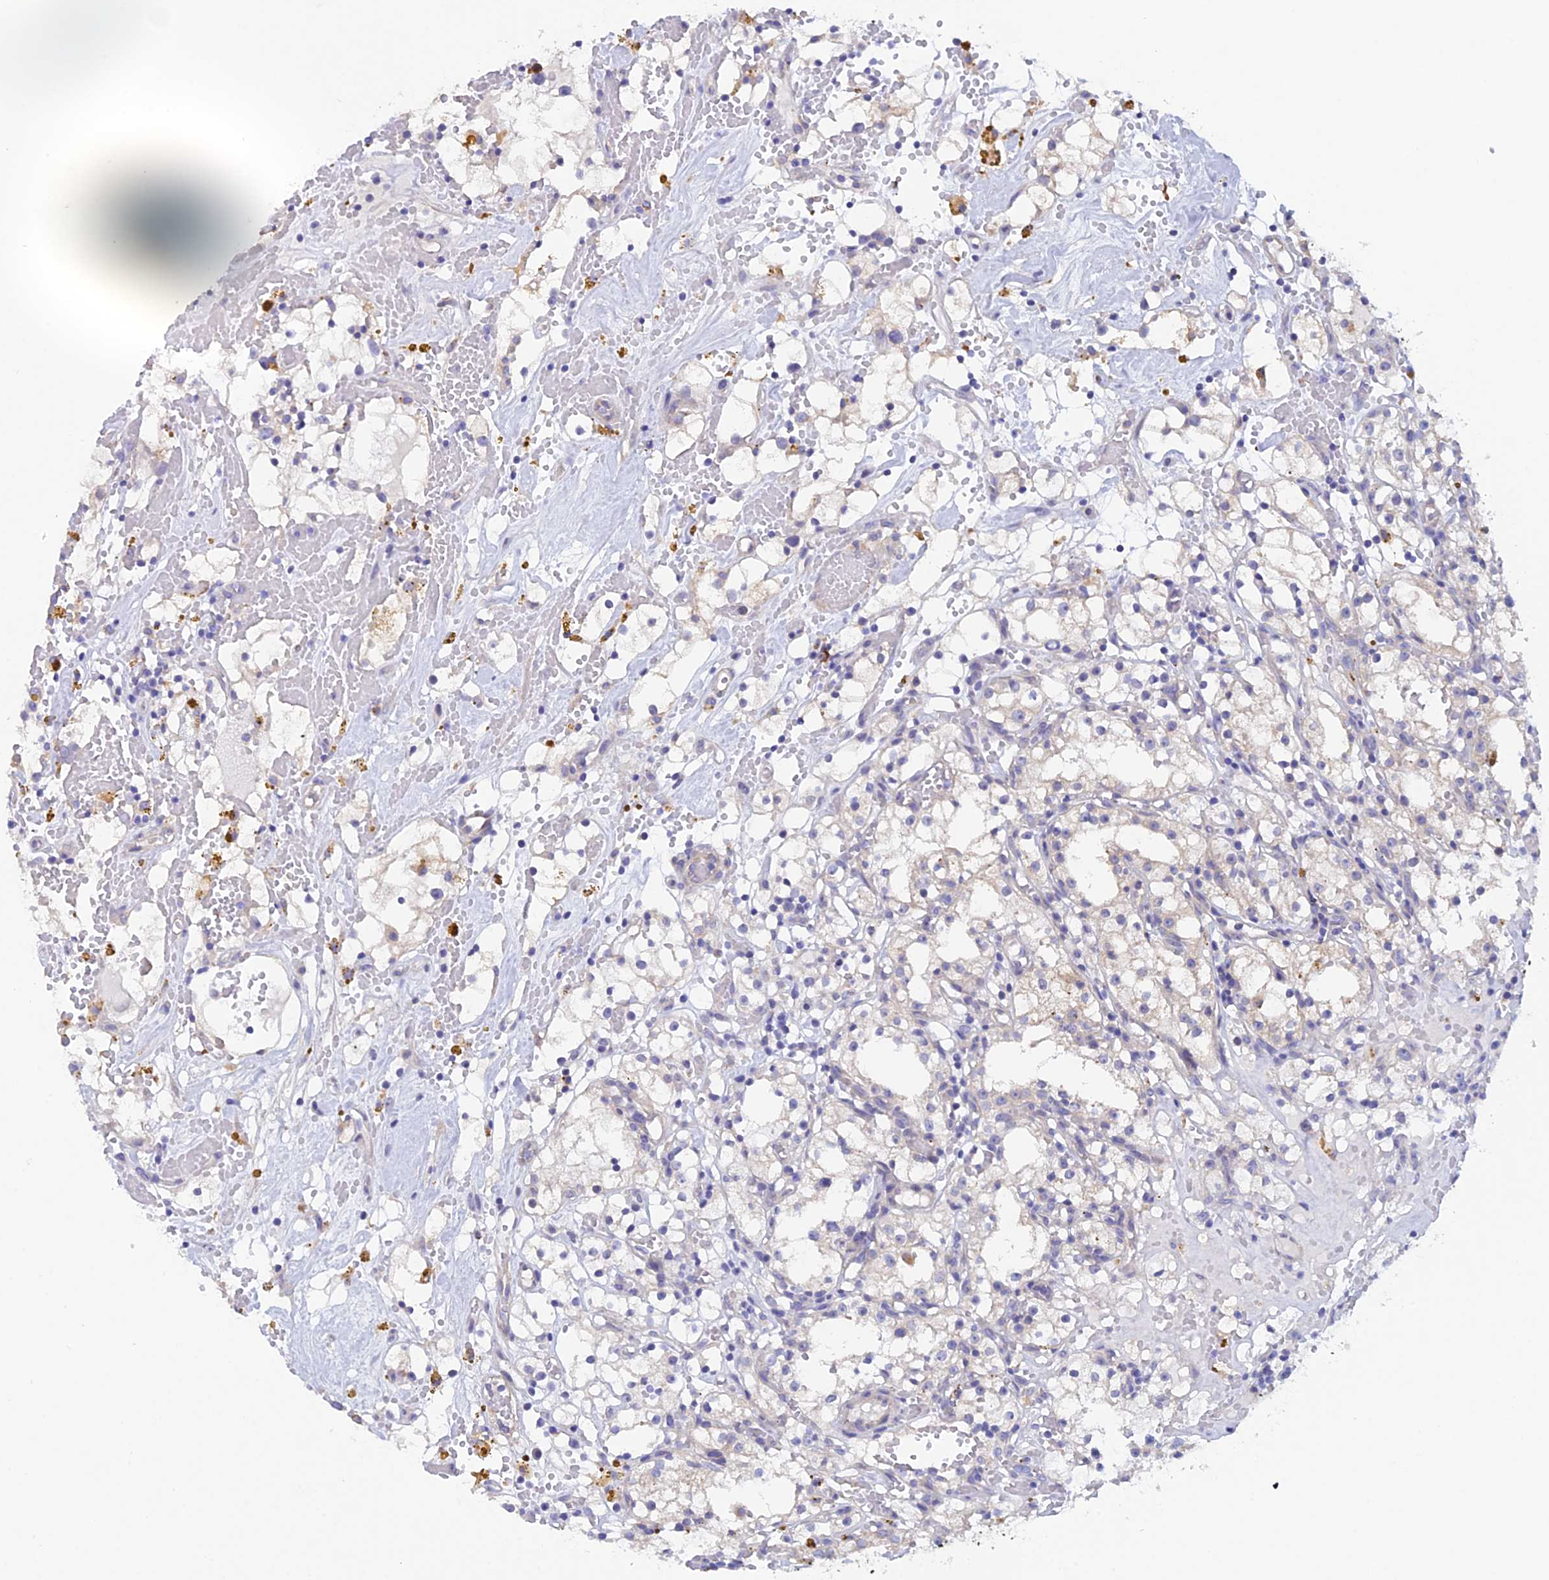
{"staining": {"intensity": "negative", "quantity": "none", "location": "none"}, "tissue": "renal cancer", "cell_type": "Tumor cells", "image_type": "cancer", "snomed": [{"axis": "morphology", "description": "Adenocarcinoma, NOS"}, {"axis": "topography", "description": "Kidney"}], "caption": "High power microscopy photomicrograph of an IHC micrograph of renal cancer, revealing no significant positivity in tumor cells.", "gene": "FZR1", "patient": {"sex": "male", "age": 56}}